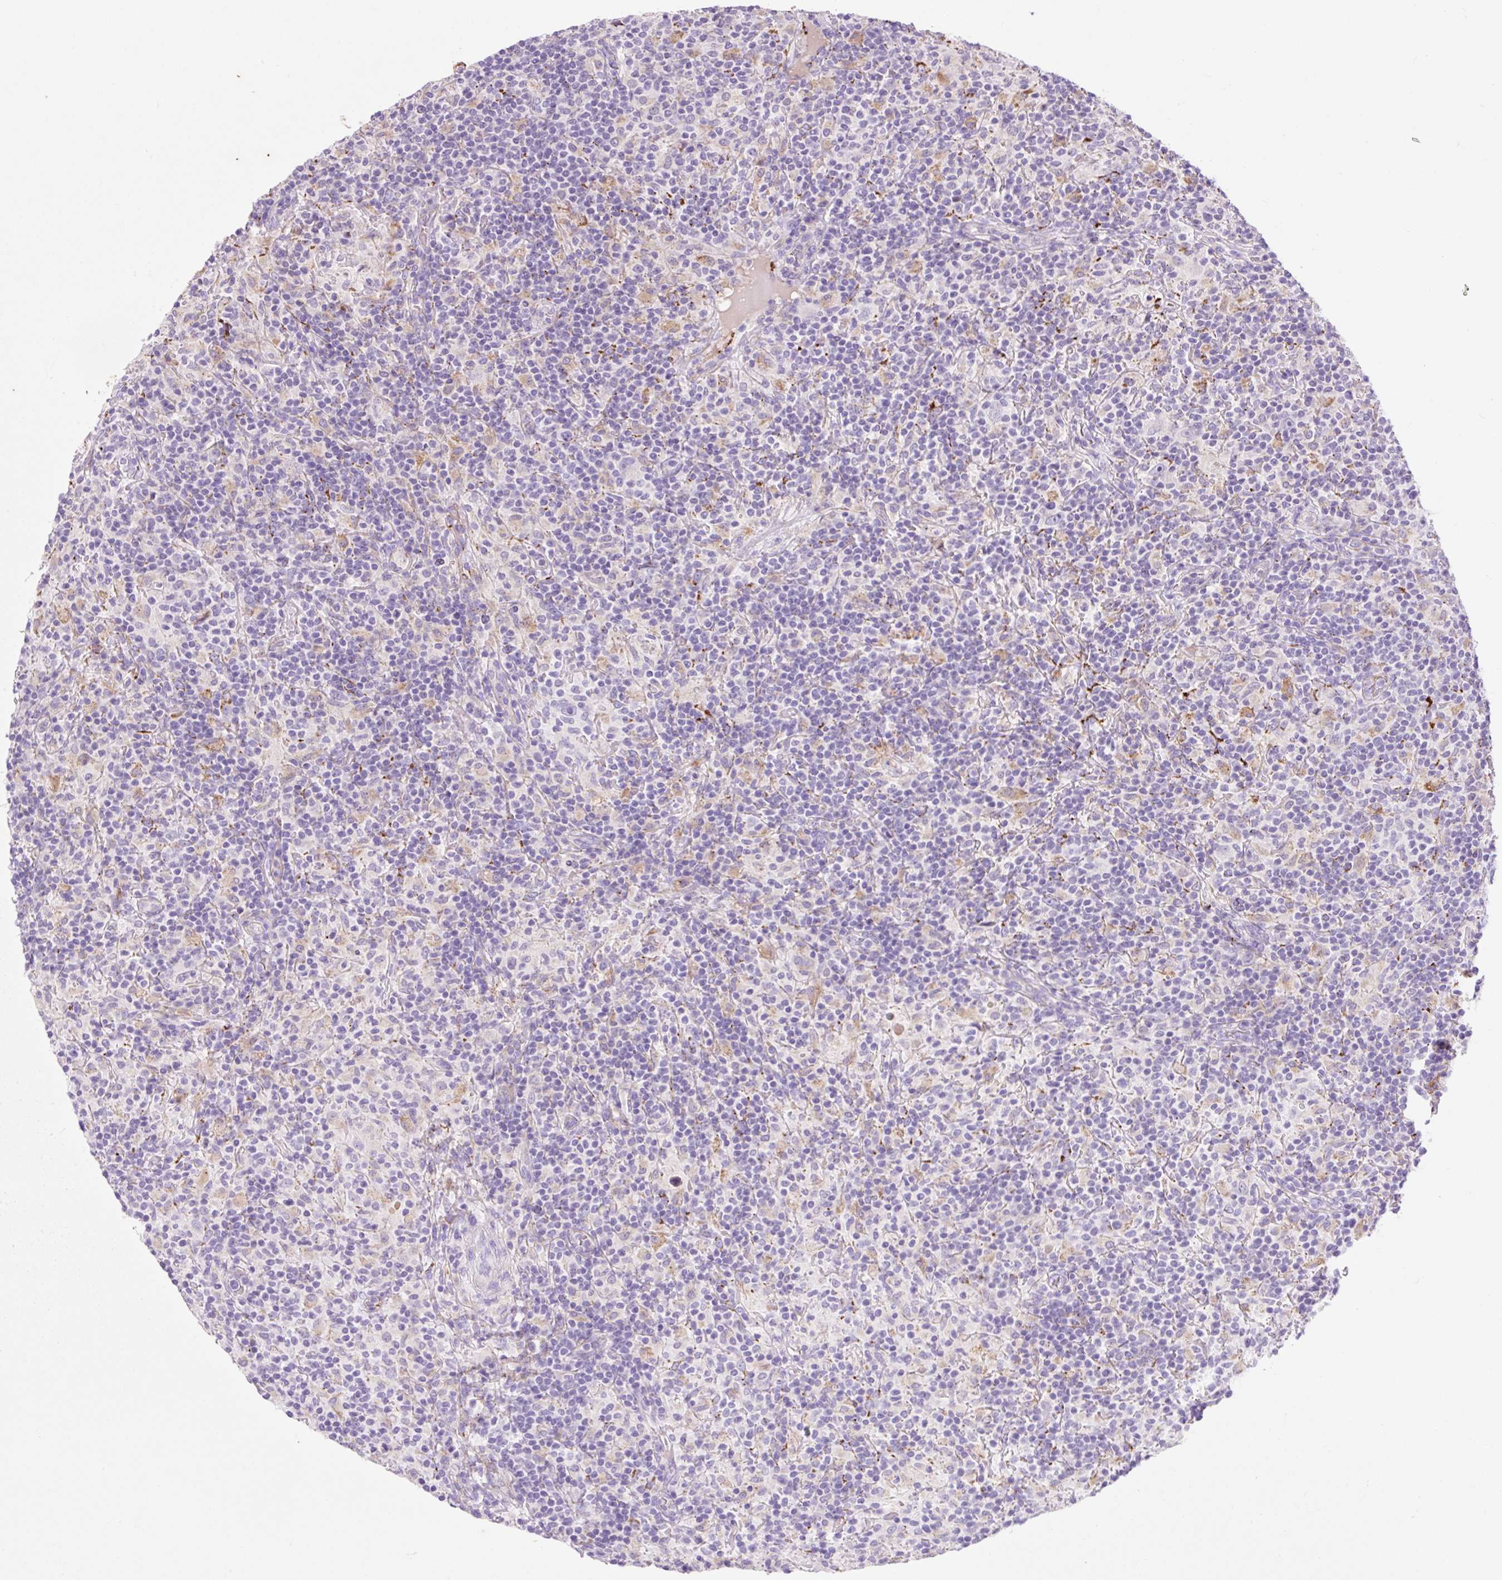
{"staining": {"intensity": "negative", "quantity": "none", "location": "none"}, "tissue": "lymphoma", "cell_type": "Tumor cells", "image_type": "cancer", "snomed": [{"axis": "morphology", "description": "Hodgkin's disease, NOS"}, {"axis": "topography", "description": "Lymph node"}], "caption": "Tumor cells show no significant protein staining in lymphoma.", "gene": "HEXA", "patient": {"sex": "male", "age": 70}}